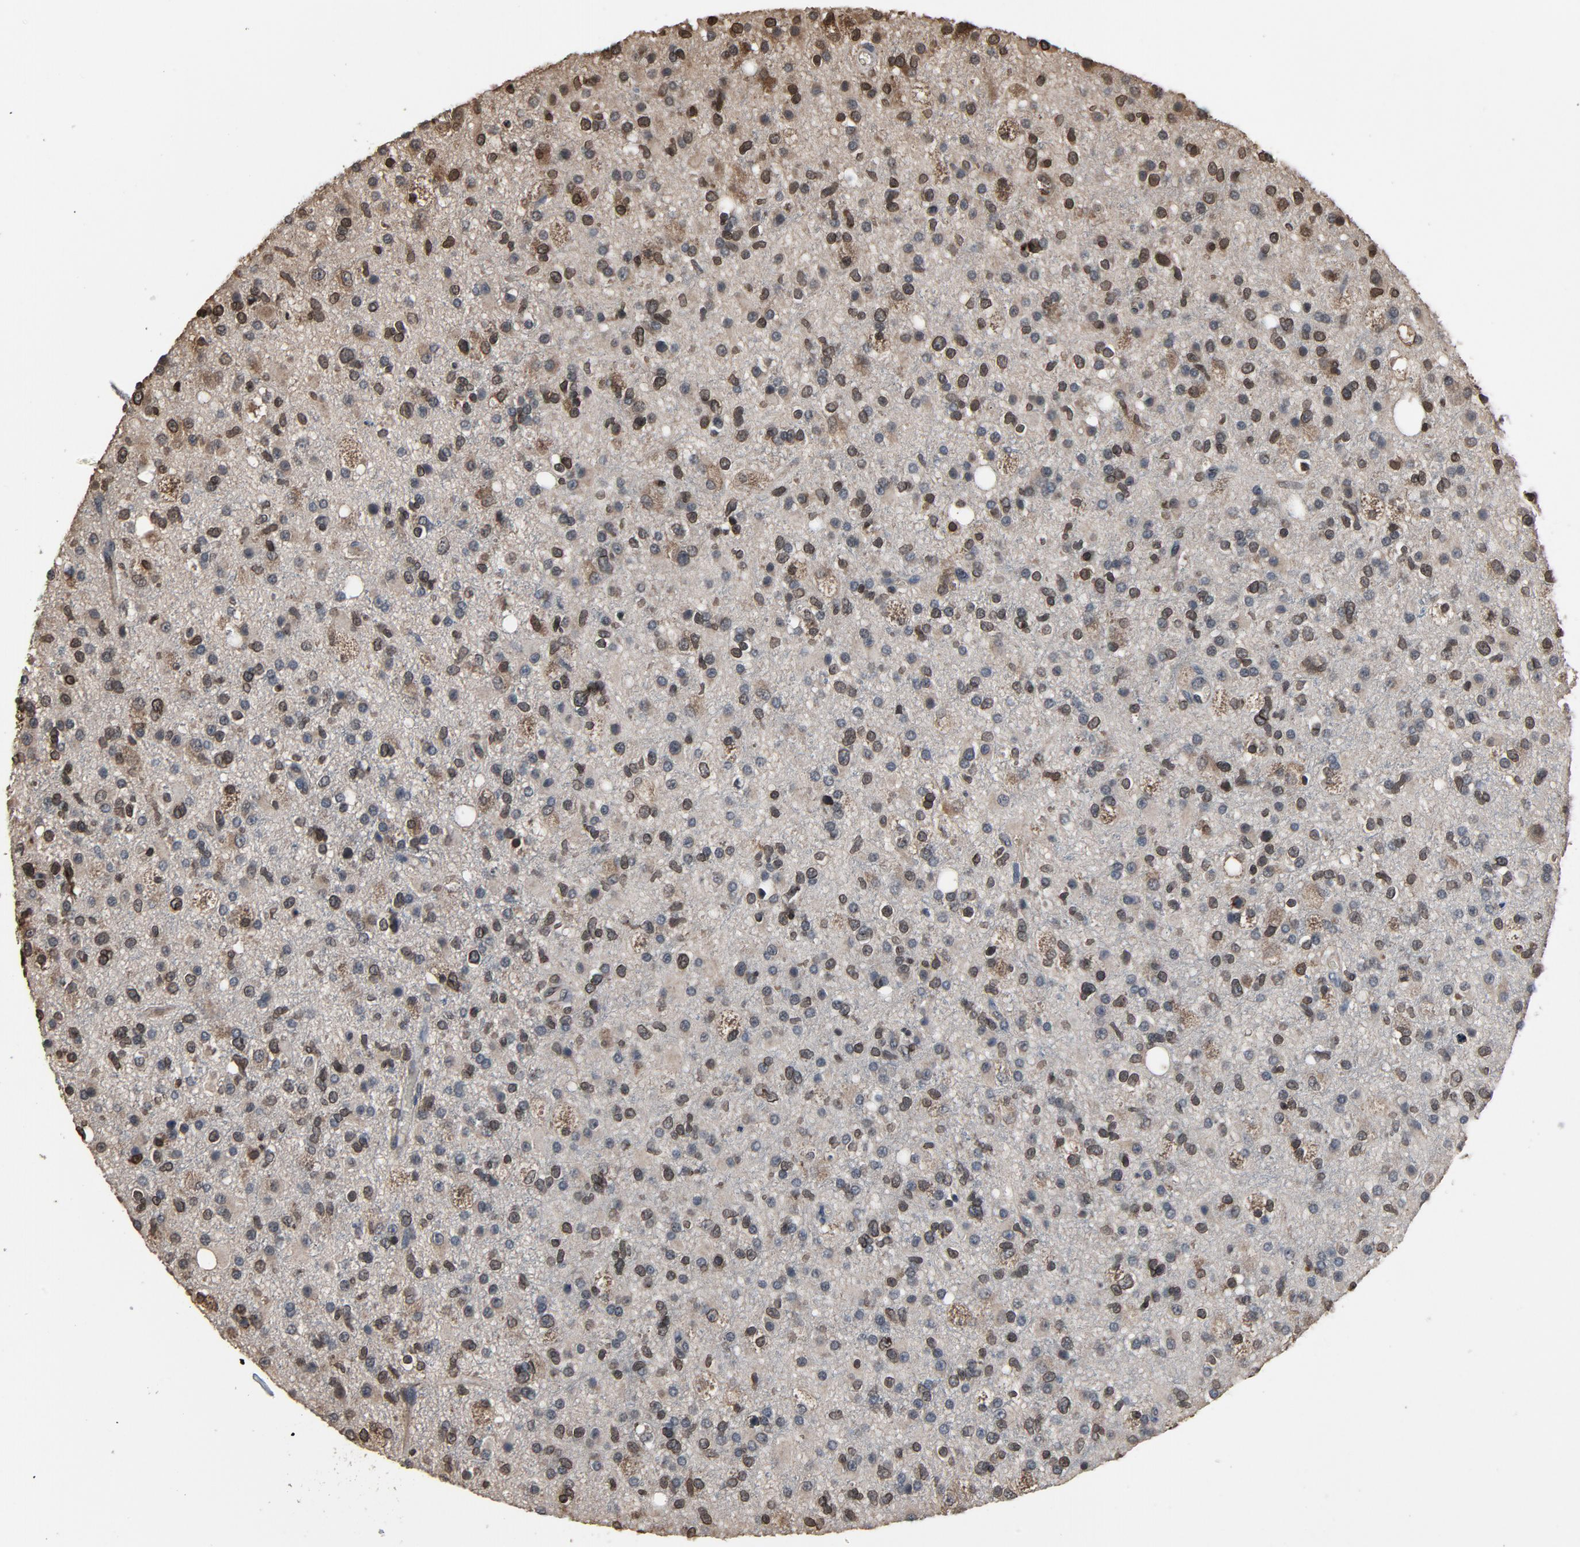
{"staining": {"intensity": "moderate", "quantity": "25%-75%", "location": "cytoplasmic/membranous,nuclear"}, "tissue": "glioma", "cell_type": "Tumor cells", "image_type": "cancer", "snomed": [{"axis": "morphology", "description": "Glioma, malignant, High grade"}, {"axis": "topography", "description": "Brain"}], "caption": "High-grade glioma (malignant) stained with DAB IHC displays medium levels of moderate cytoplasmic/membranous and nuclear staining in approximately 25%-75% of tumor cells.", "gene": "UBE2D1", "patient": {"sex": "male", "age": 33}}